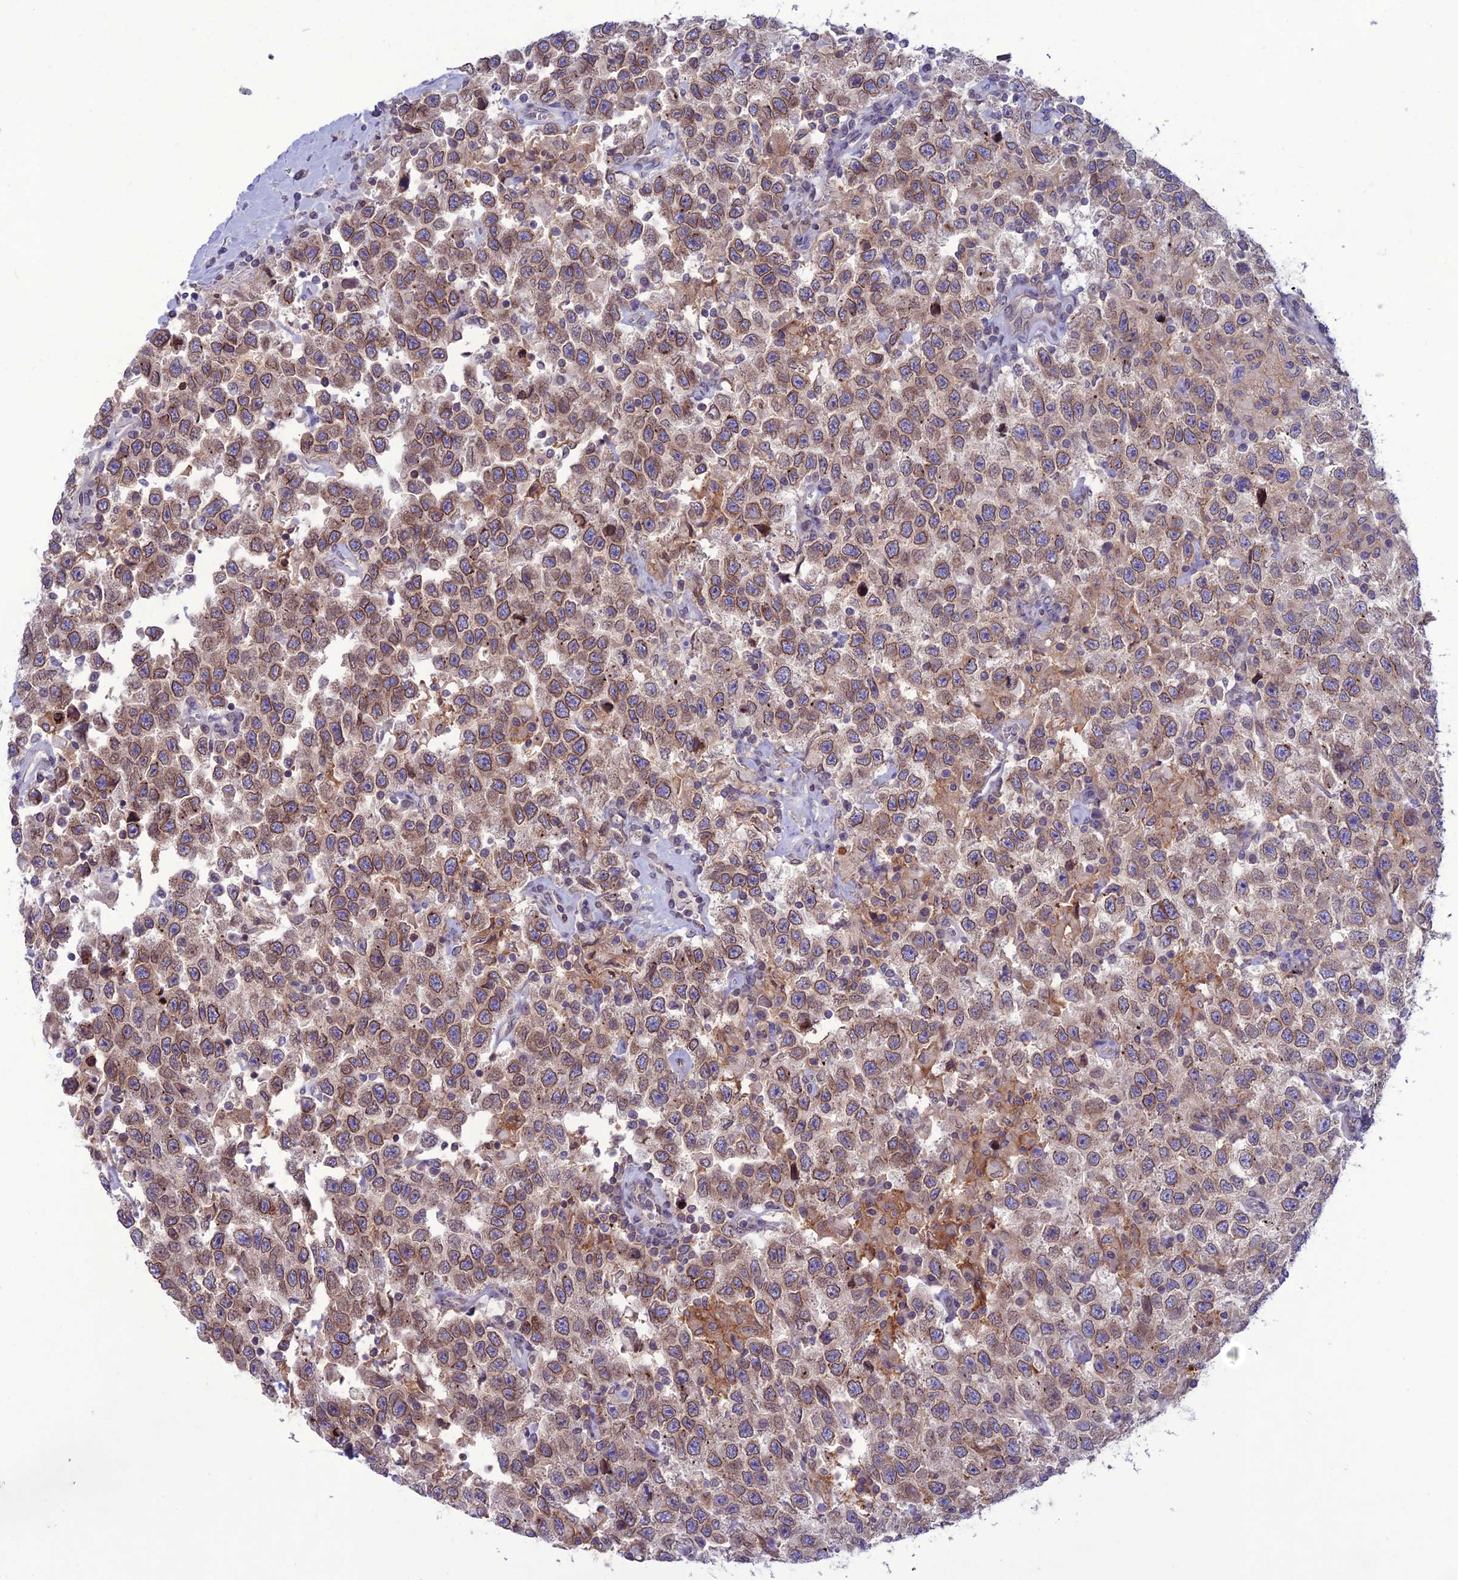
{"staining": {"intensity": "moderate", "quantity": ">75%", "location": "cytoplasmic/membranous,nuclear"}, "tissue": "testis cancer", "cell_type": "Tumor cells", "image_type": "cancer", "snomed": [{"axis": "morphology", "description": "Seminoma, NOS"}, {"axis": "topography", "description": "Testis"}], "caption": "This is a photomicrograph of immunohistochemistry (IHC) staining of testis seminoma, which shows moderate expression in the cytoplasmic/membranous and nuclear of tumor cells.", "gene": "WDR46", "patient": {"sex": "male", "age": 41}}